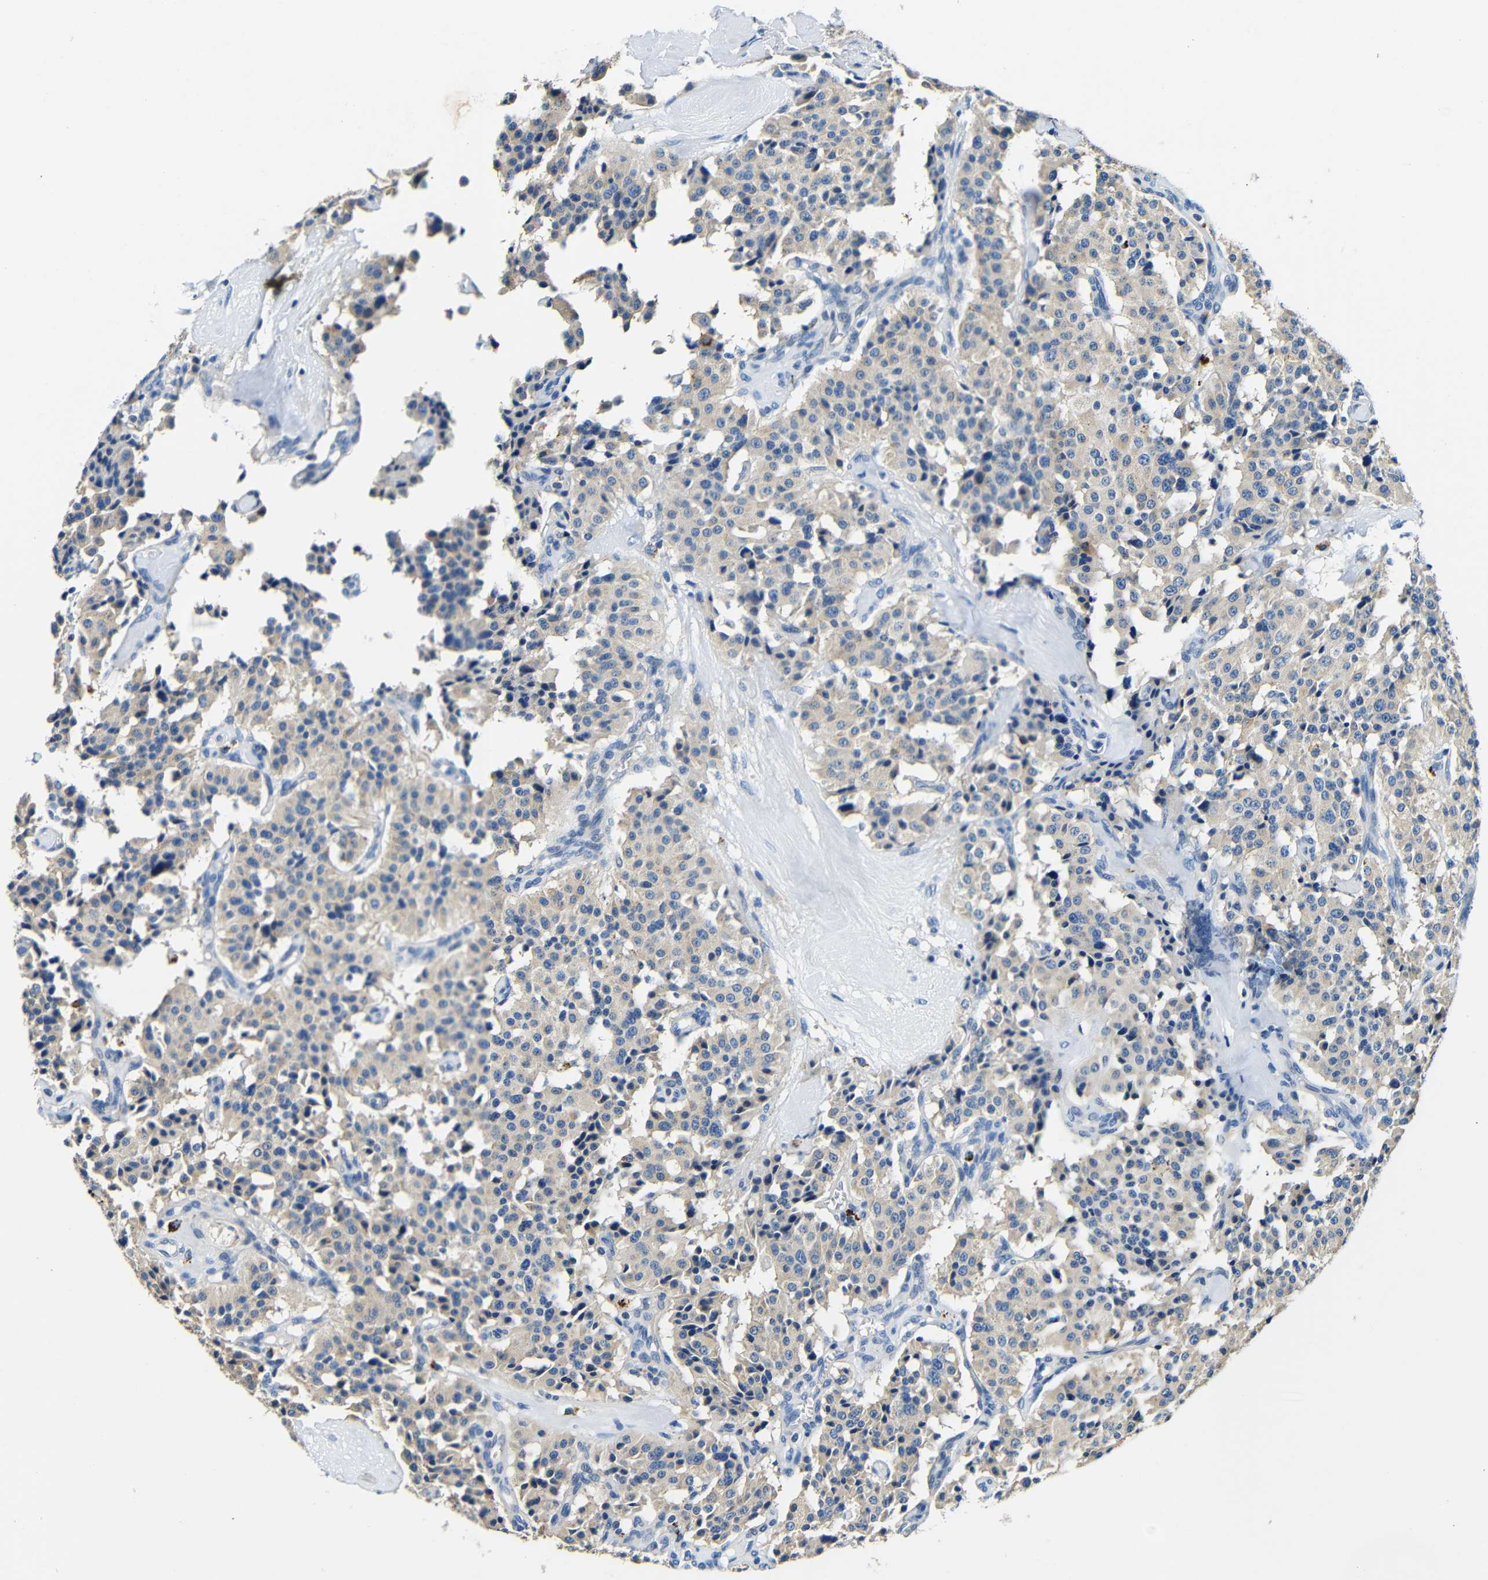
{"staining": {"intensity": "weak", "quantity": ">75%", "location": "cytoplasmic/membranous"}, "tissue": "carcinoid", "cell_type": "Tumor cells", "image_type": "cancer", "snomed": [{"axis": "morphology", "description": "Carcinoid, malignant, NOS"}, {"axis": "topography", "description": "Lung"}], "caption": "Immunohistochemistry photomicrograph of carcinoid stained for a protein (brown), which exhibits low levels of weak cytoplasmic/membranous positivity in approximately >75% of tumor cells.", "gene": "FMO5", "patient": {"sex": "male", "age": 30}}